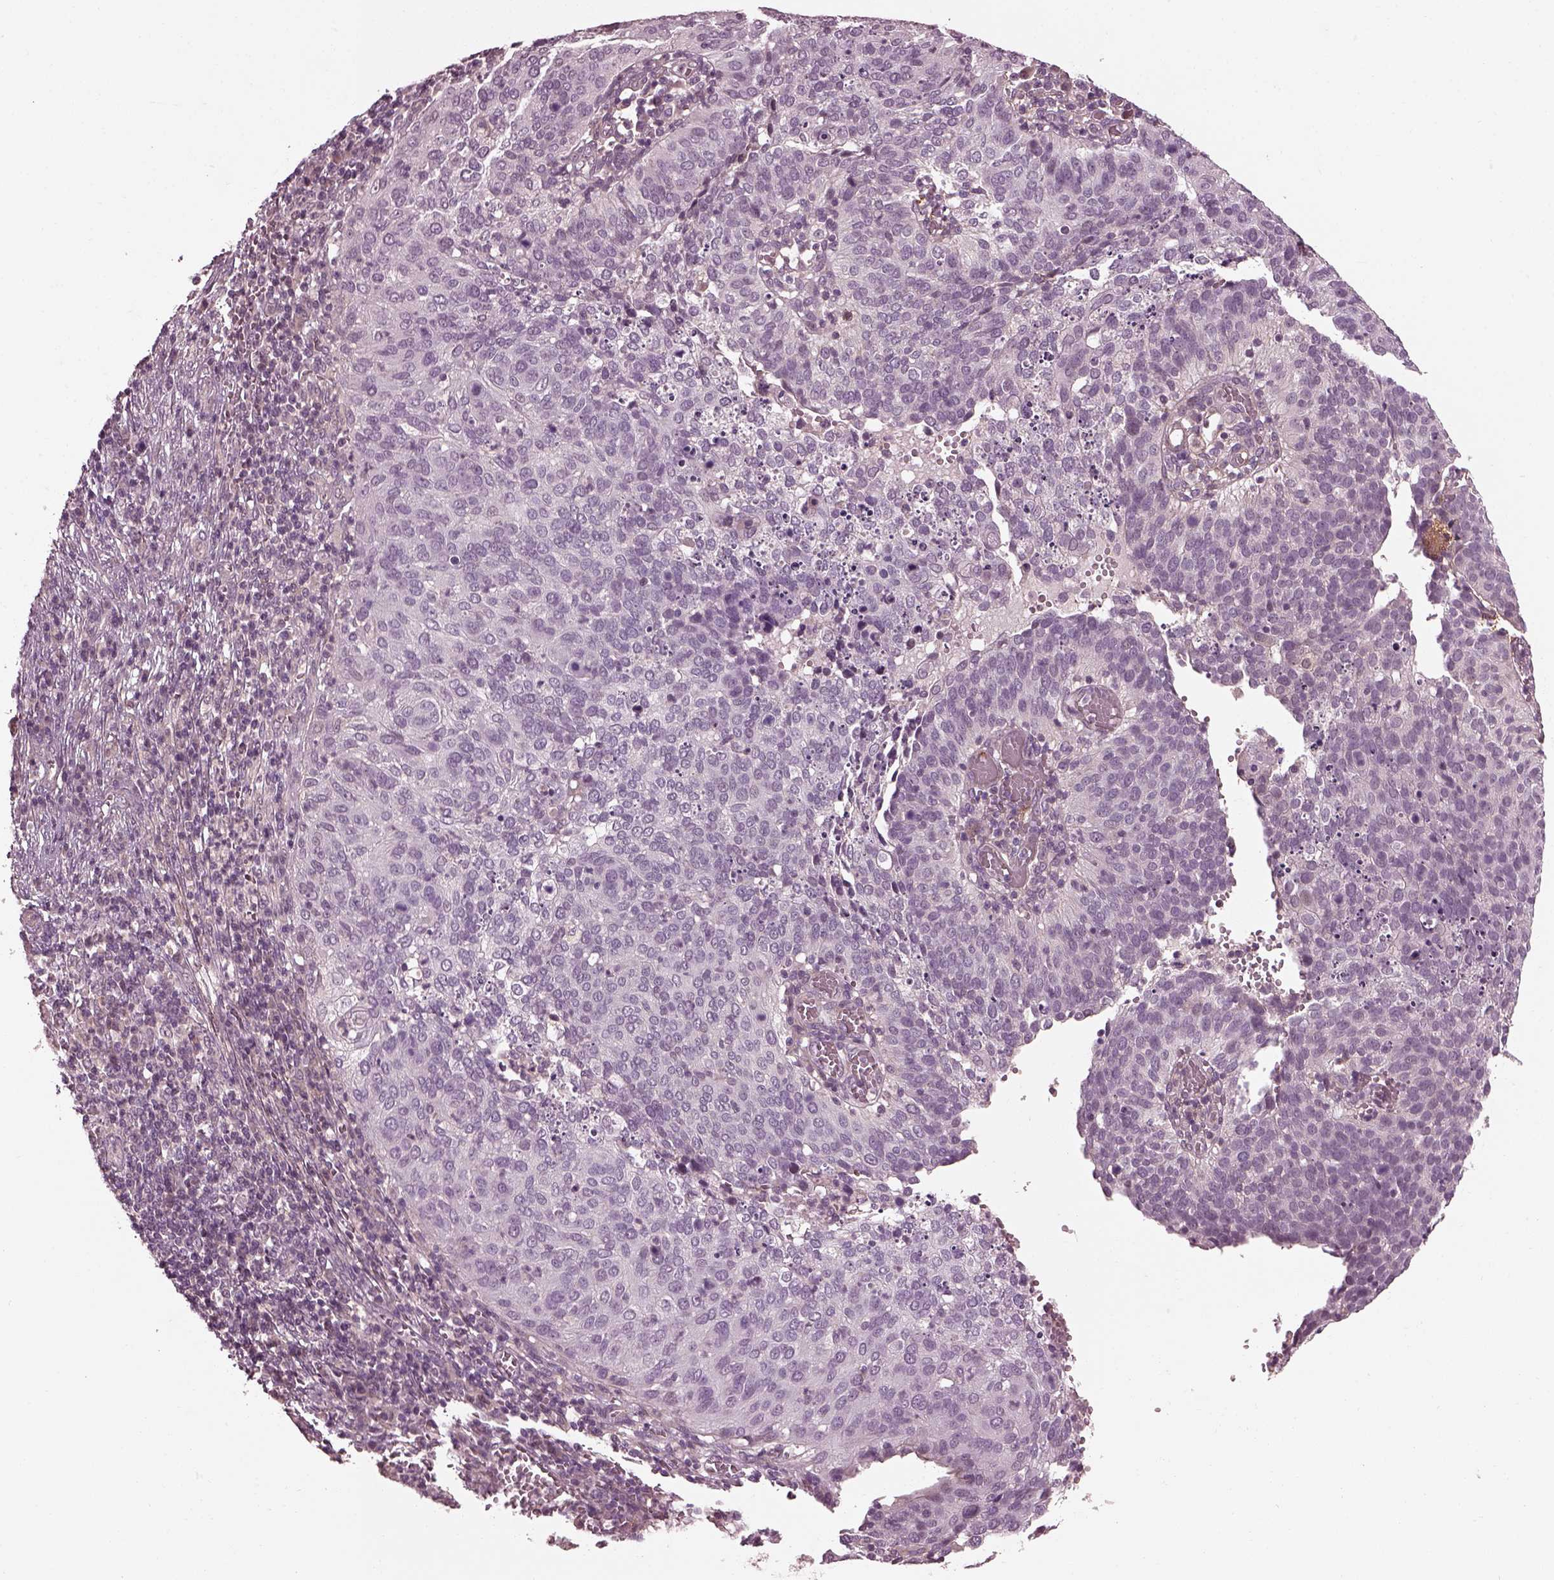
{"staining": {"intensity": "negative", "quantity": "none", "location": "none"}, "tissue": "cervical cancer", "cell_type": "Tumor cells", "image_type": "cancer", "snomed": [{"axis": "morphology", "description": "Squamous cell carcinoma, NOS"}, {"axis": "topography", "description": "Cervix"}], "caption": "This photomicrograph is of squamous cell carcinoma (cervical) stained with immunohistochemistry to label a protein in brown with the nuclei are counter-stained blue. There is no positivity in tumor cells.", "gene": "EFEMP1", "patient": {"sex": "female", "age": 39}}